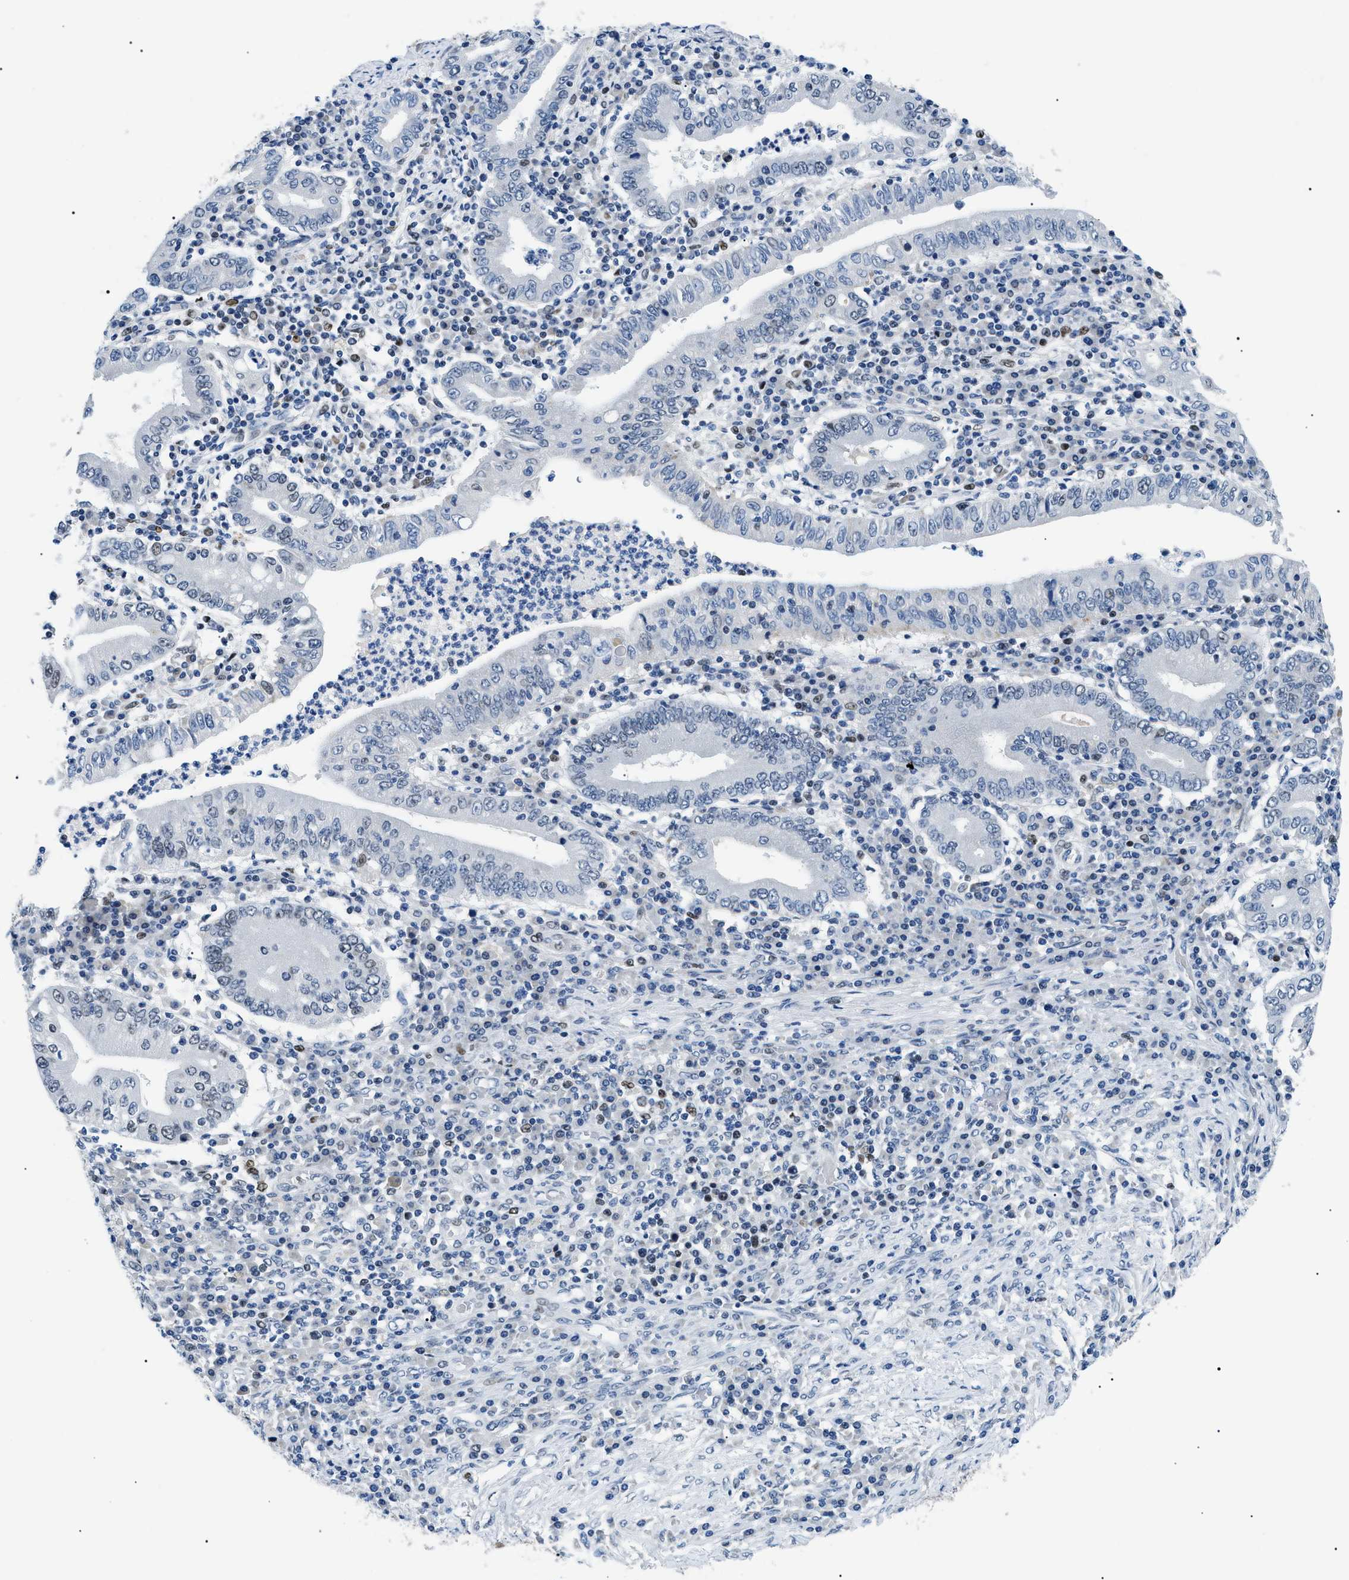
{"staining": {"intensity": "weak", "quantity": "<25%", "location": "nuclear"}, "tissue": "stomach cancer", "cell_type": "Tumor cells", "image_type": "cancer", "snomed": [{"axis": "morphology", "description": "Normal tissue, NOS"}, {"axis": "morphology", "description": "Adenocarcinoma, NOS"}, {"axis": "topography", "description": "Esophagus"}, {"axis": "topography", "description": "Stomach, upper"}, {"axis": "topography", "description": "Peripheral nerve tissue"}], "caption": "The image displays no staining of tumor cells in stomach adenocarcinoma.", "gene": "SMARCC1", "patient": {"sex": "male", "age": 62}}